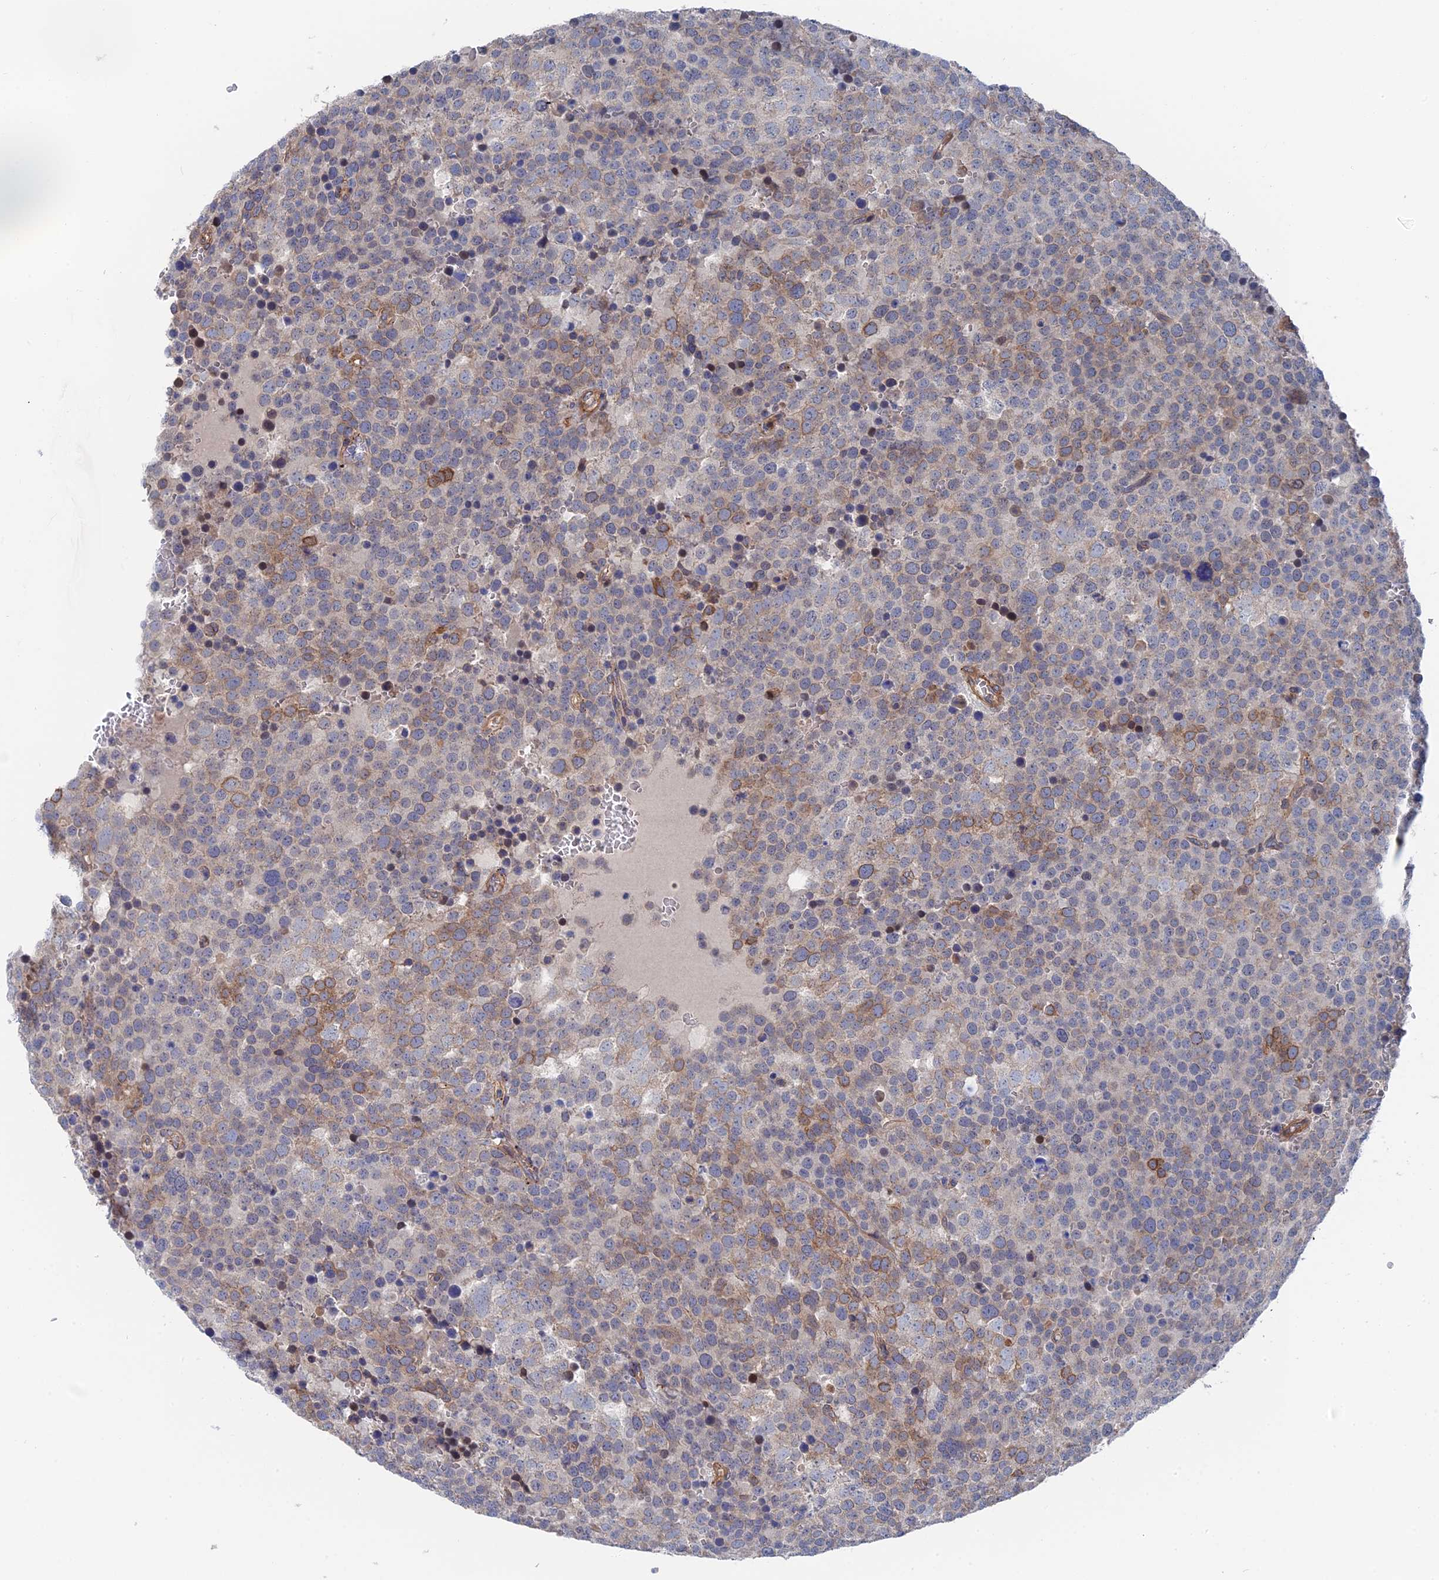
{"staining": {"intensity": "moderate", "quantity": "<25%", "location": "cytoplasmic/membranous"}, "tissue": "testis cancer", "cell_type": "Tumor cells", "image_type": "cancer", "snomed": [{"axis": "morphology", "description": "Seminoma, NOS"}, {"axis": "topography", "description": "Testis"}], "caption": "Human testis seminoma stained with a protein marker exhibits moderate staining in tumor cells.", "gene": "MTHFSD", "patient": {"sex": "male", "age": 71}}